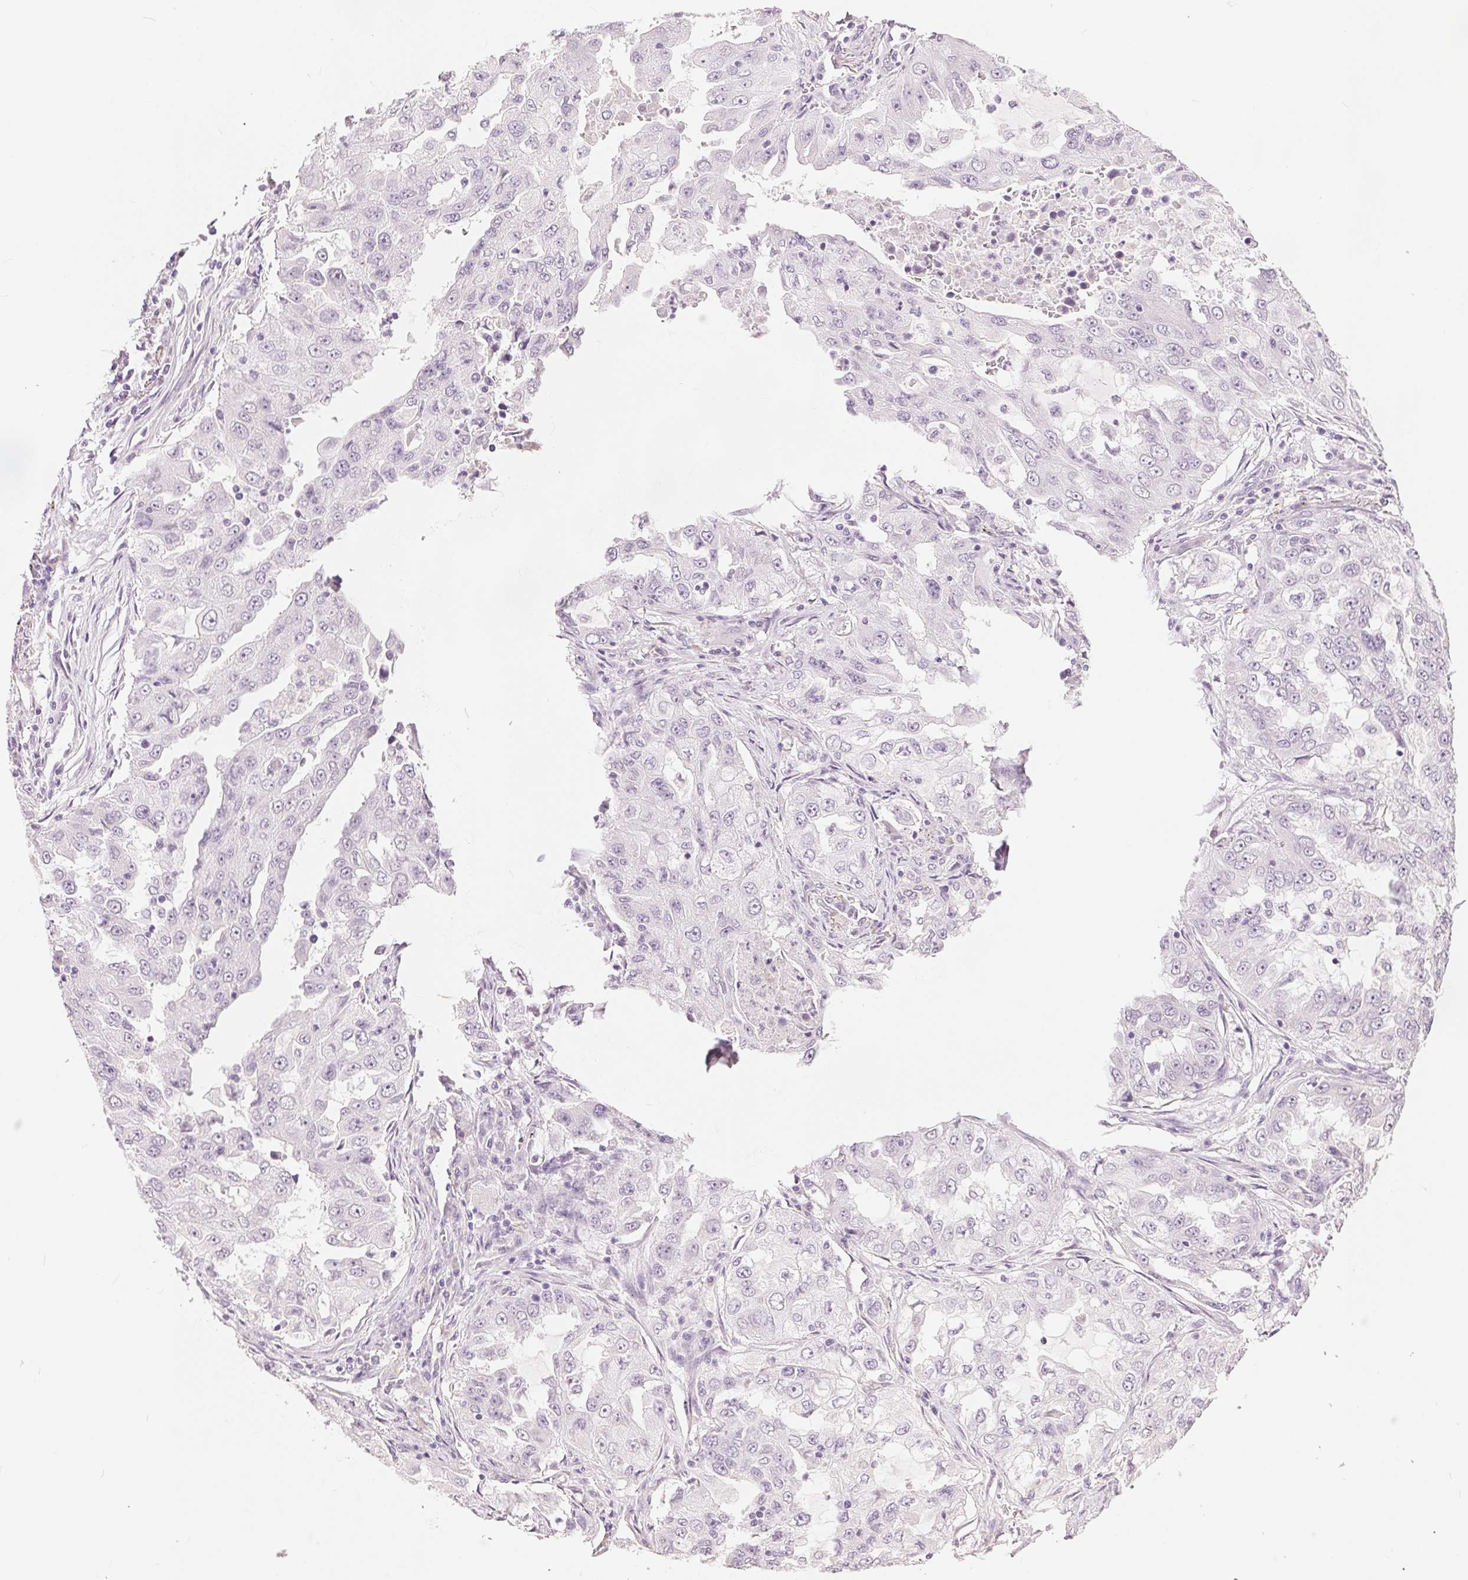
{"staining": {"intensity": "negative", "quantity": "none", "location": "none"}, "tissue": "lung cancer", "cell_type": "Tumor cells", "image_type": "cancer", "snomed": [{"axis": "morphology", "description": "Adenocarcinoma, NOS"}, {"axis": "topography", "description": "Lung"}], "caption": "High magnification brightfield microscopy of adenocarcinoma (lung) stained with DAB (3,3'-diaminobenzidine) (brown) and counterstained with hematoxylin (blue): tumor cells show no significant staining. The staining is performed using DAB brown chromogen with nuclei counter-stained in using hematoxylin.", "gene": "CA12", "patient": {"sex": "female", "age": 61}}